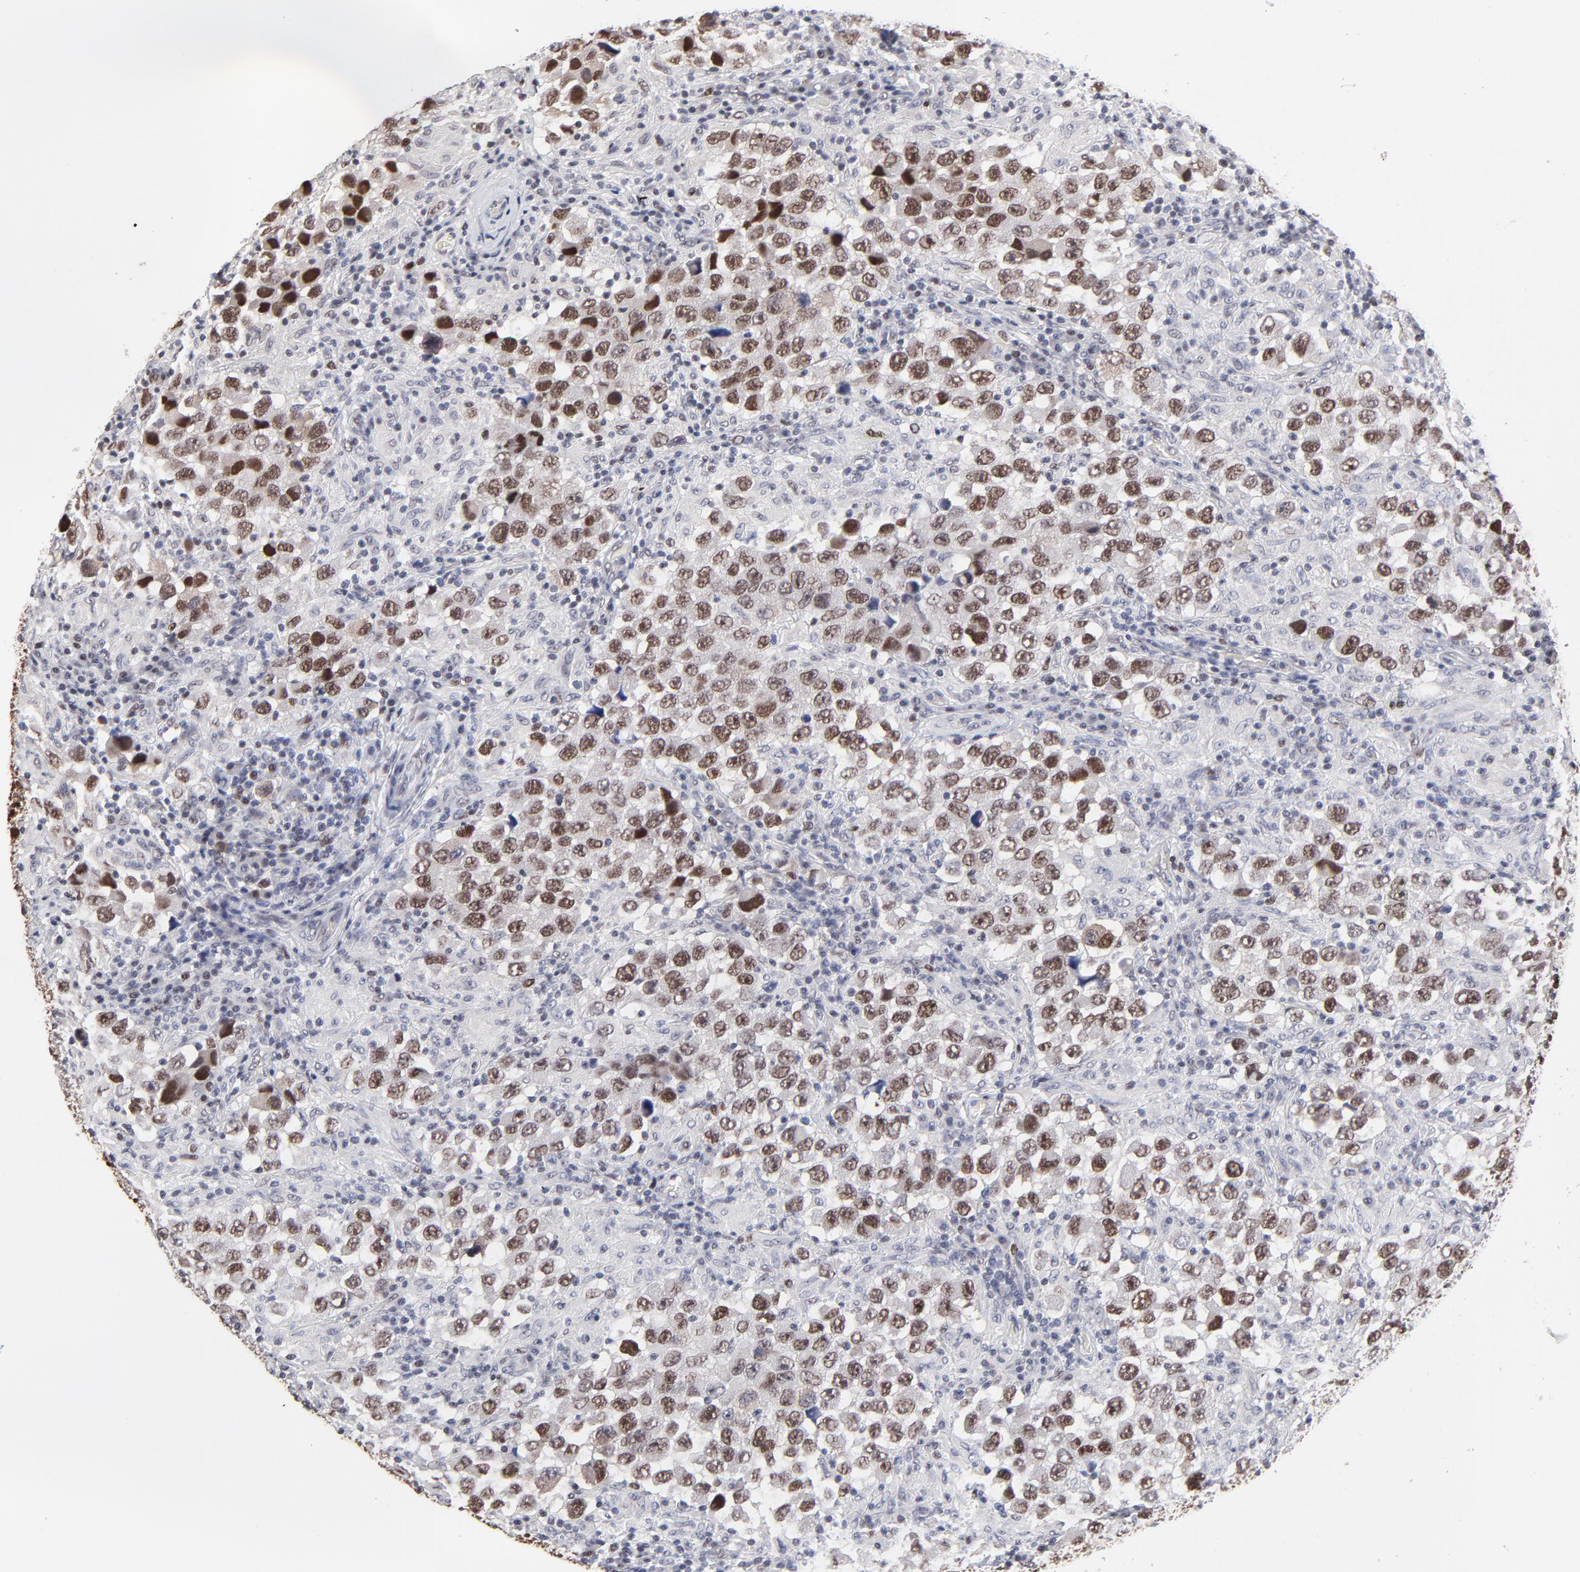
{"staining": {"intensity": "moderate", "quantity": ">75%", "location": "nuclear"}, "tissue": "testis cancer", "cell_type": "Tumor cells", "image_type": "cancer", "snomed": [{"axis": "morphology", "description": "Carcinoma, Embryonal, NOS"}, {"axis": "topography", "description": "Testis"}], "caption": "Protein staining of testis cancer tissue shows moderate nuclear staining in approximately >75% of tumor cells.", "gene": "OGFOD1", "patient": {"sex": "male", "age": 21}}